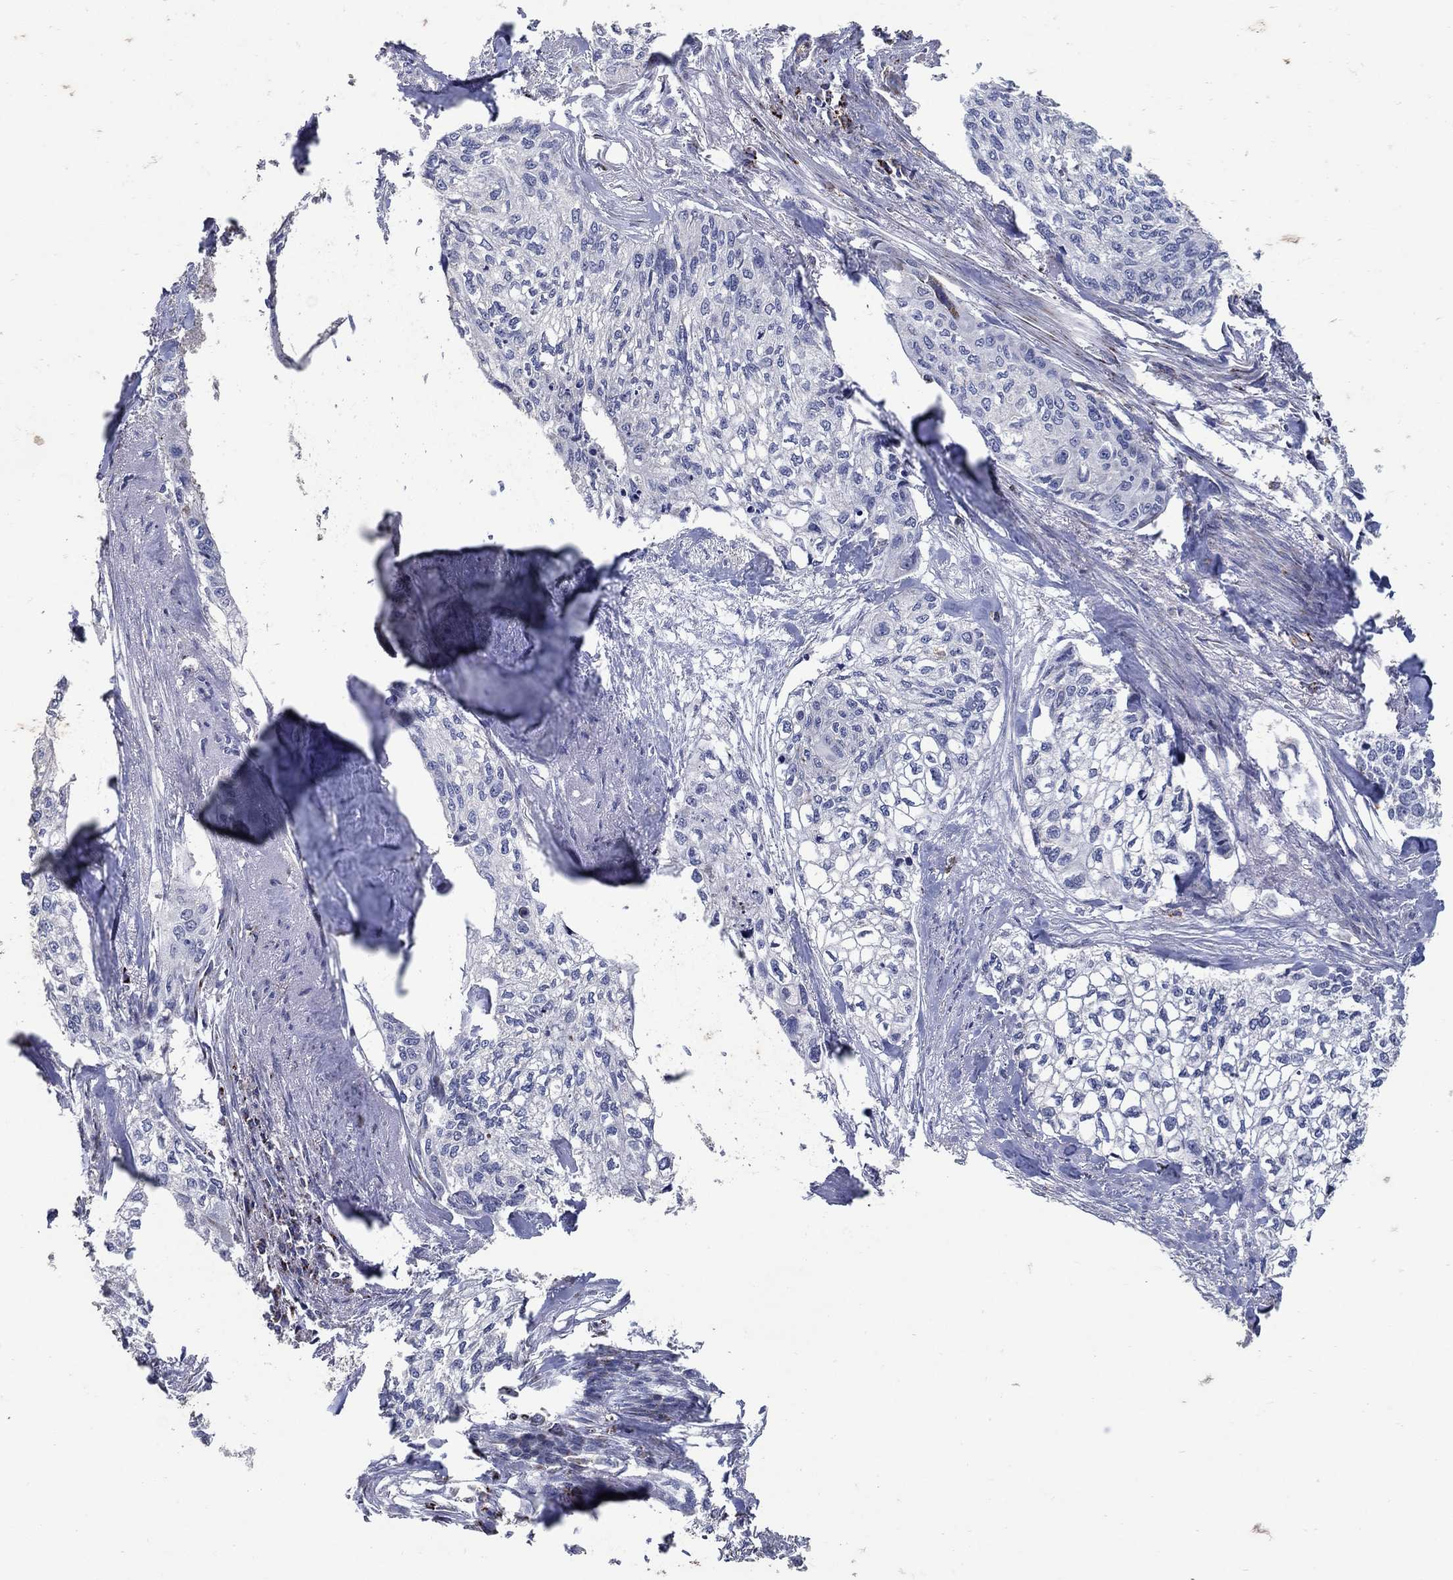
{"staining": {"intensity": "negative", "quantity": "none", "location": "none"}, "tissue": "cervical cancer", "cell_type": "Tumor cells", "image_type": "cancer", "snomed": [{"axis": "morphology", "description": "Squamous cell carcinoma, NOS"}, {"axis": "topography", "description": "Cervix"}], "caption": "High power microscopy image of an immunohistochemistry (IHC) image of cervical cancer, revealing no significant expression in tumor cells.", "gene": "HMX2", "patient": {"sex": "female", "age": 58}}